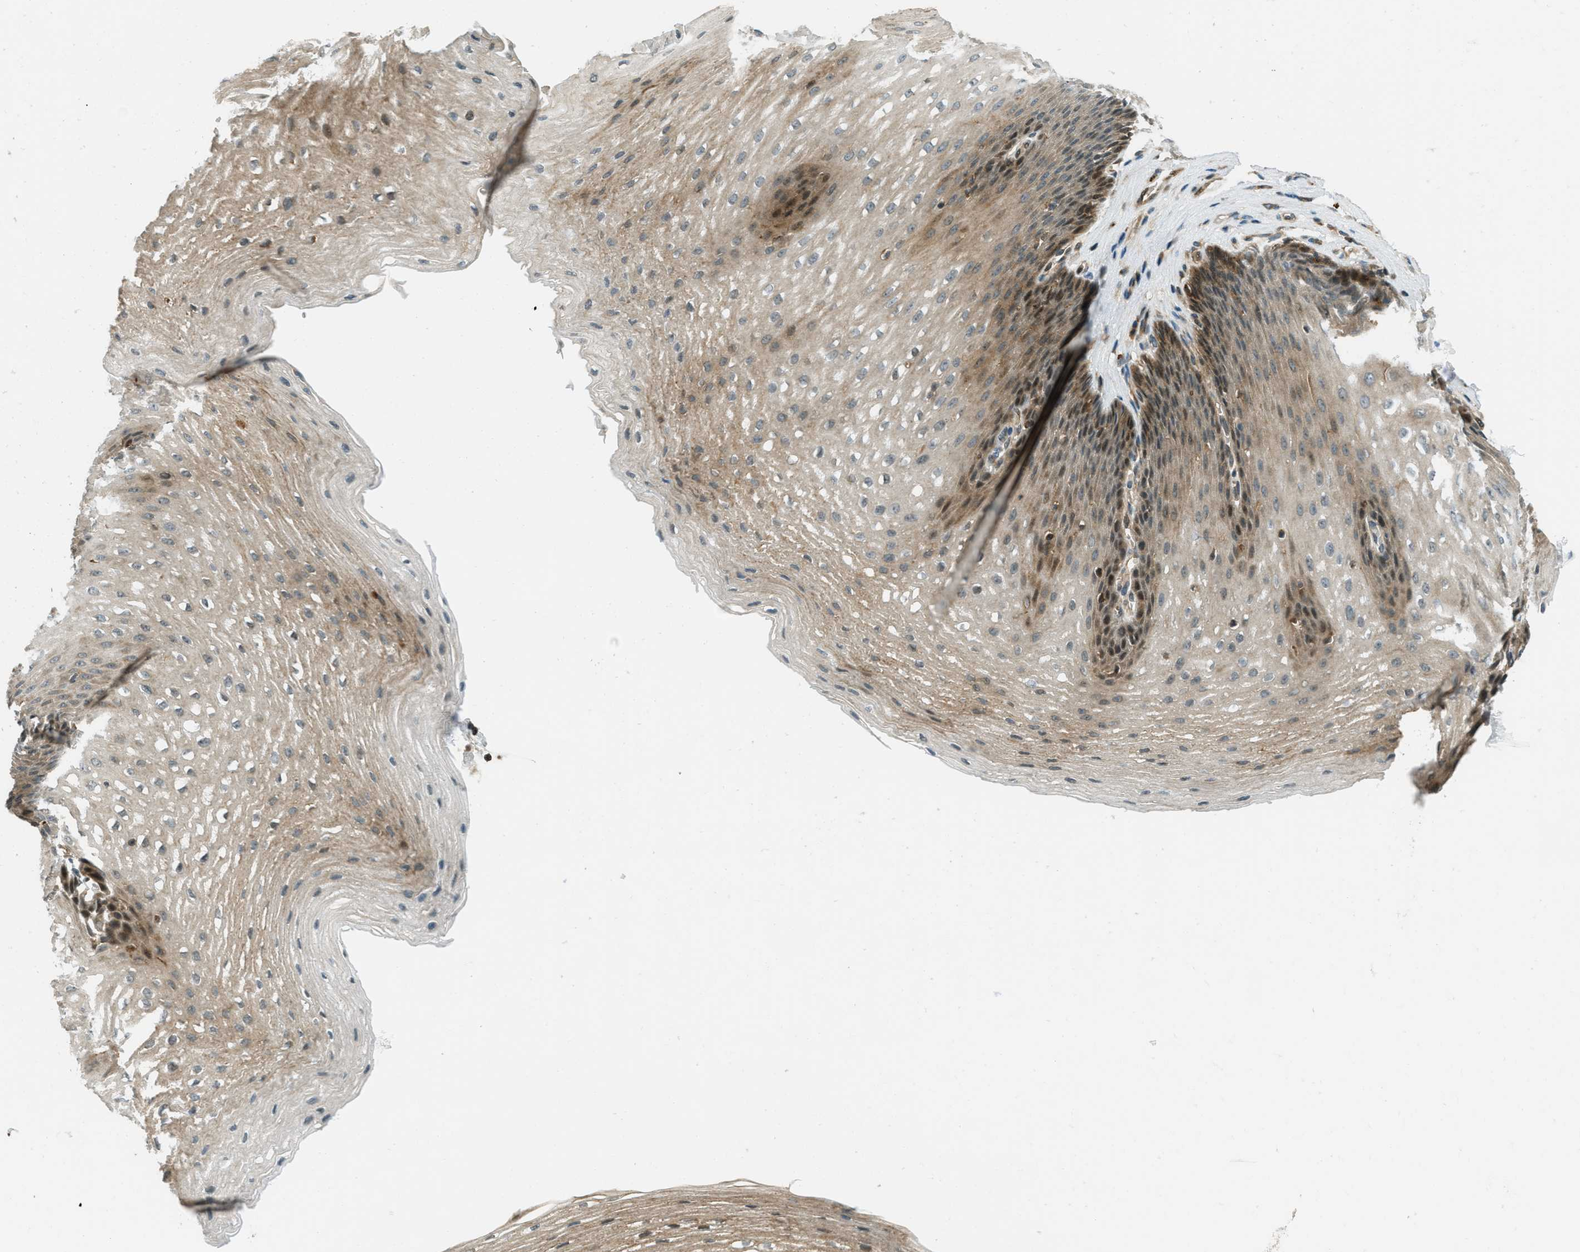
{"staining": {"intensity": "moderate", "quantity": ">75%", "location": "cytoplasmic/membranous,nuclear"}, "tissue": "esophagus", "cell_type": "Squamous epithelial cells", "image_type": "normal", "snomed": [{"axis": "morphology", "description": "Normal tissue, NOS"}, {"axis": "topography", "description": "Esophagus"}], "caption": "Immunohistochemical staining of unremarkable human esophagus displays moderate cytoplasmic/membranous,nuclear protein staining in approximately >75% of squamous epithelial cells. (IHC, brightfield microscopy, high magnification).", "gene": "PTPN23", "patient": {"sex": "male", "age": 48}}